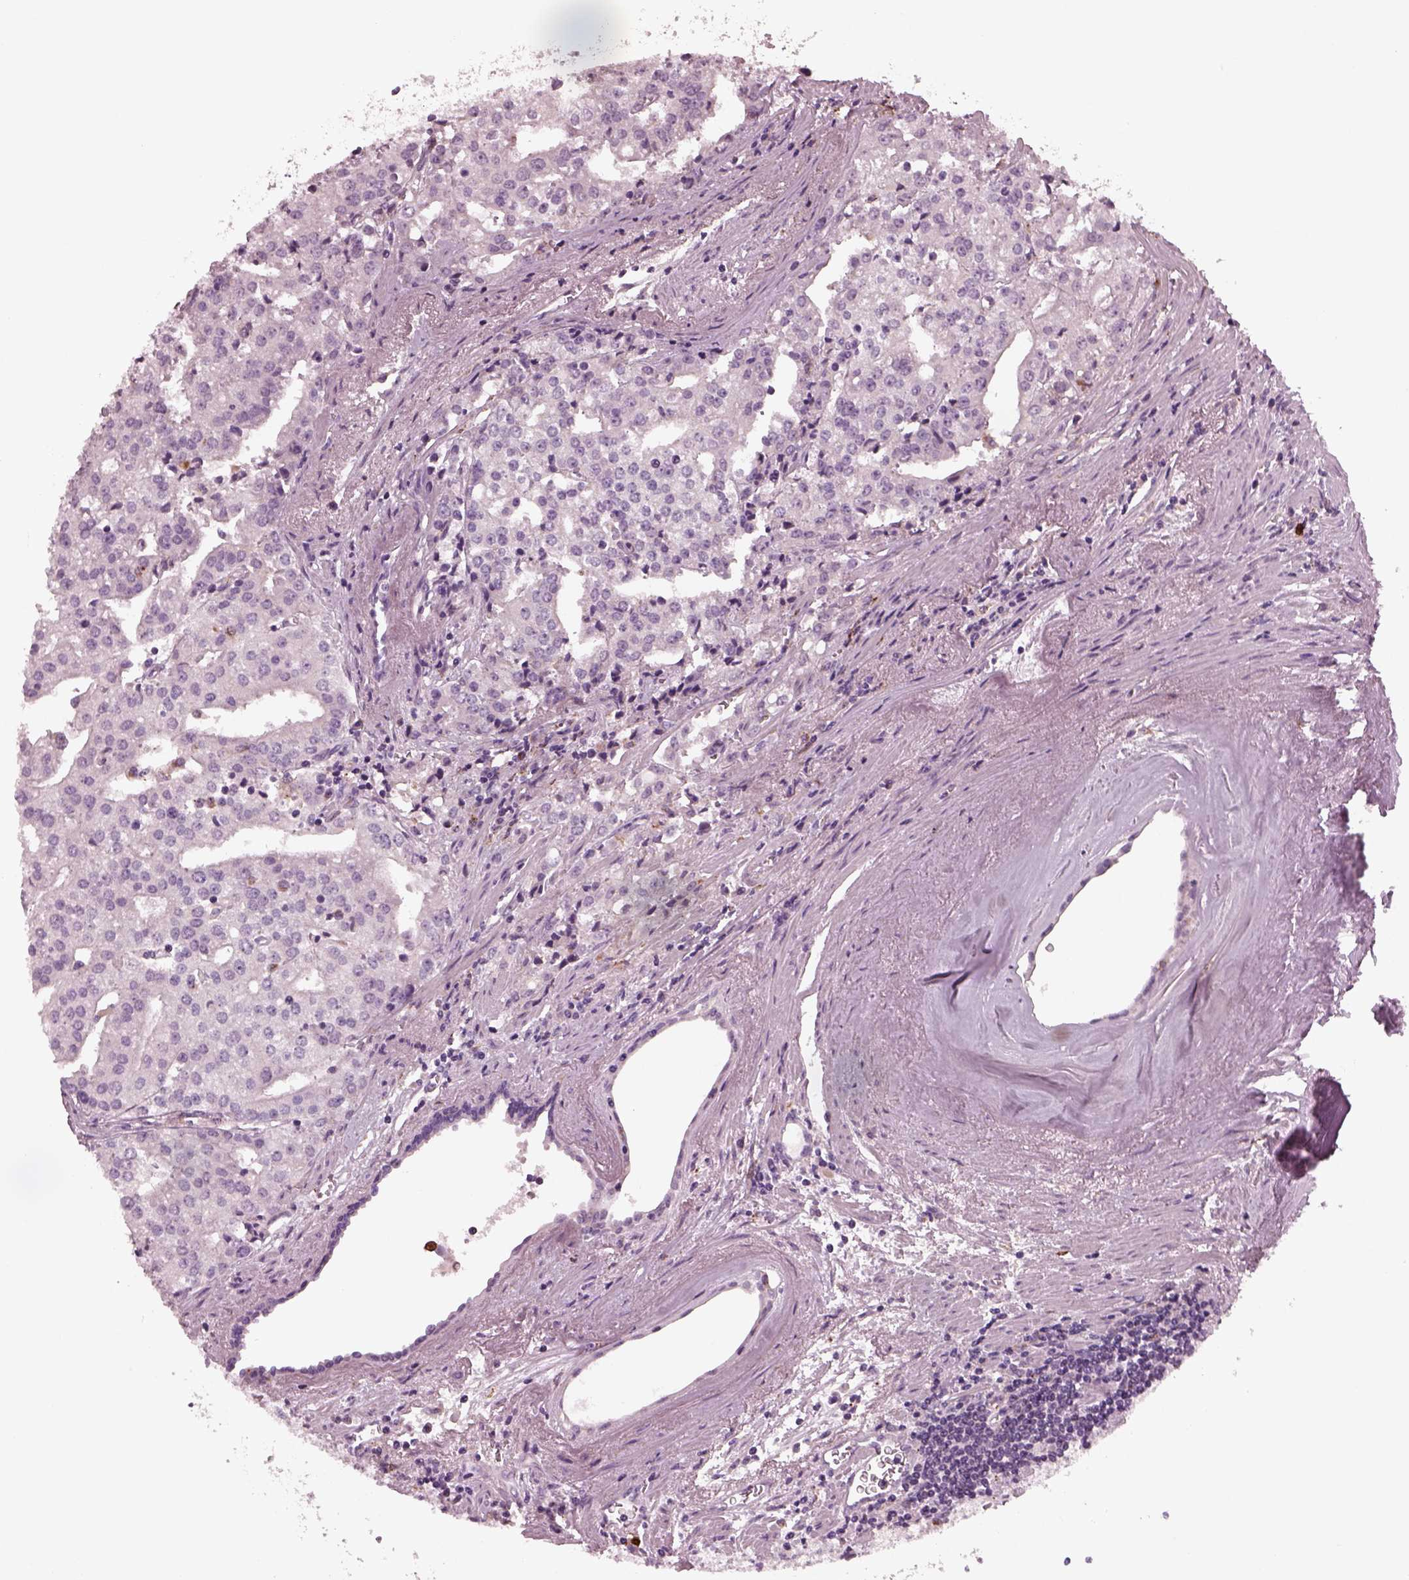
{"staining": {"intensity": "negative", "quantity": "none", "location": "none"}, "tissue": "prostate cancer", "cell_type": "Tumor cells", "image_type": "cancer", "snomed": [{"axis": "morphology", "description": "Adenocarcinoma, High grade"}, {"axis": "topography", "description": "Prostate"}], "caption": "Tumor cells show no significant staining in prostate cancer. (DAB (3,3'-diaminobenzidine) immunohistochemistry (IHC) visualized using brightfield microscopy, high magnification).", "gene": "SLAMF8", "patient": {"sex": "male", "age": 68}}